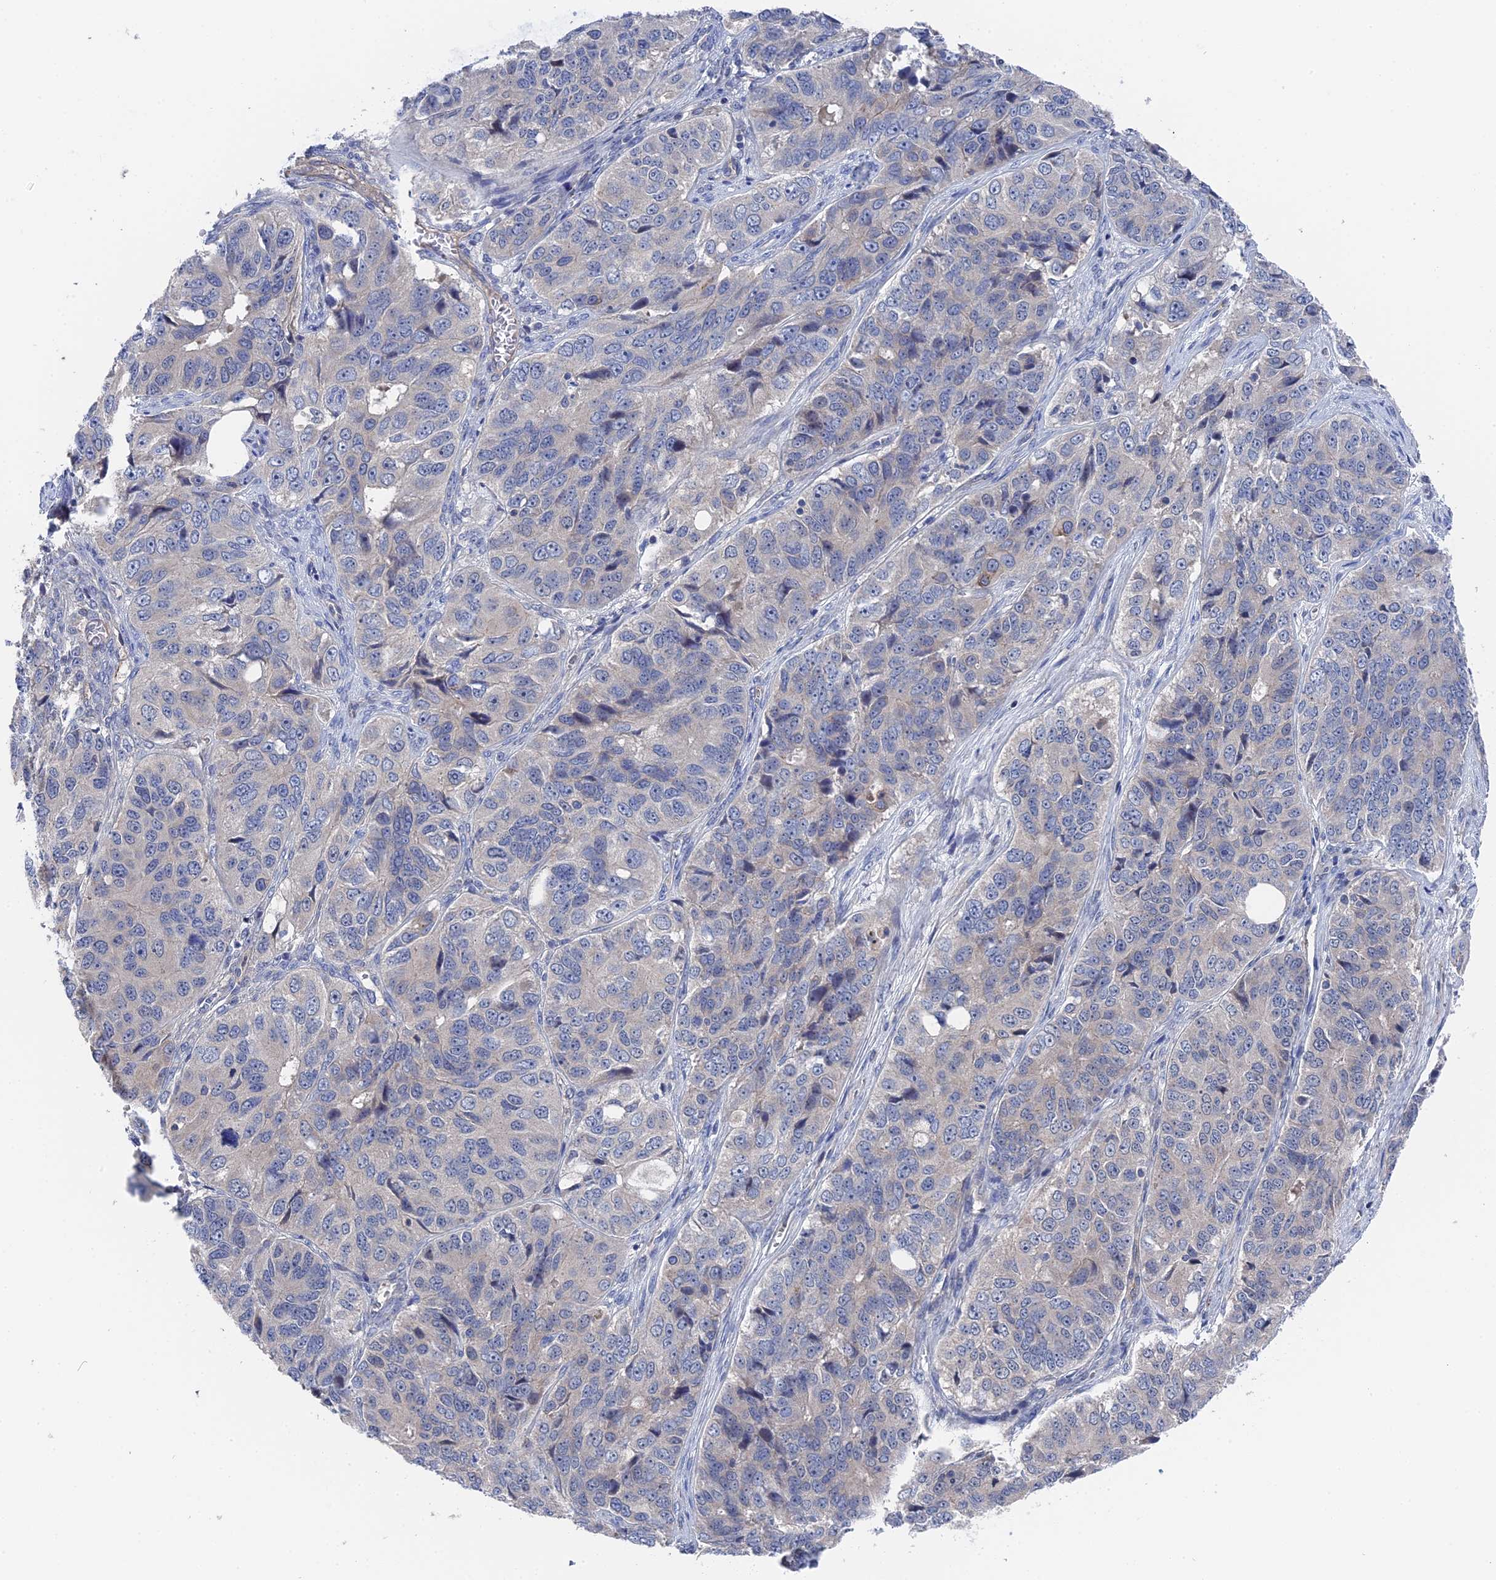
{"staining": {"intensity": "negative", "quantity": "none", "location": "none"}, "tissue": "ovarian cancer", "cell_type": "Tumor cells", "image_type": "cancer", "snomed": [{"axis": "morphology", "description": "Carcinoma, endometroid"}, {"axis": "topography", "description": "Ovary"}], "caption": "Human ovarian cancer stained for a protein using immunohistochemistry (IHC) reveals no positivity in tumor cells.", "gene": "MTHFSD", "patient": {"sex": "female", "age": 51}}